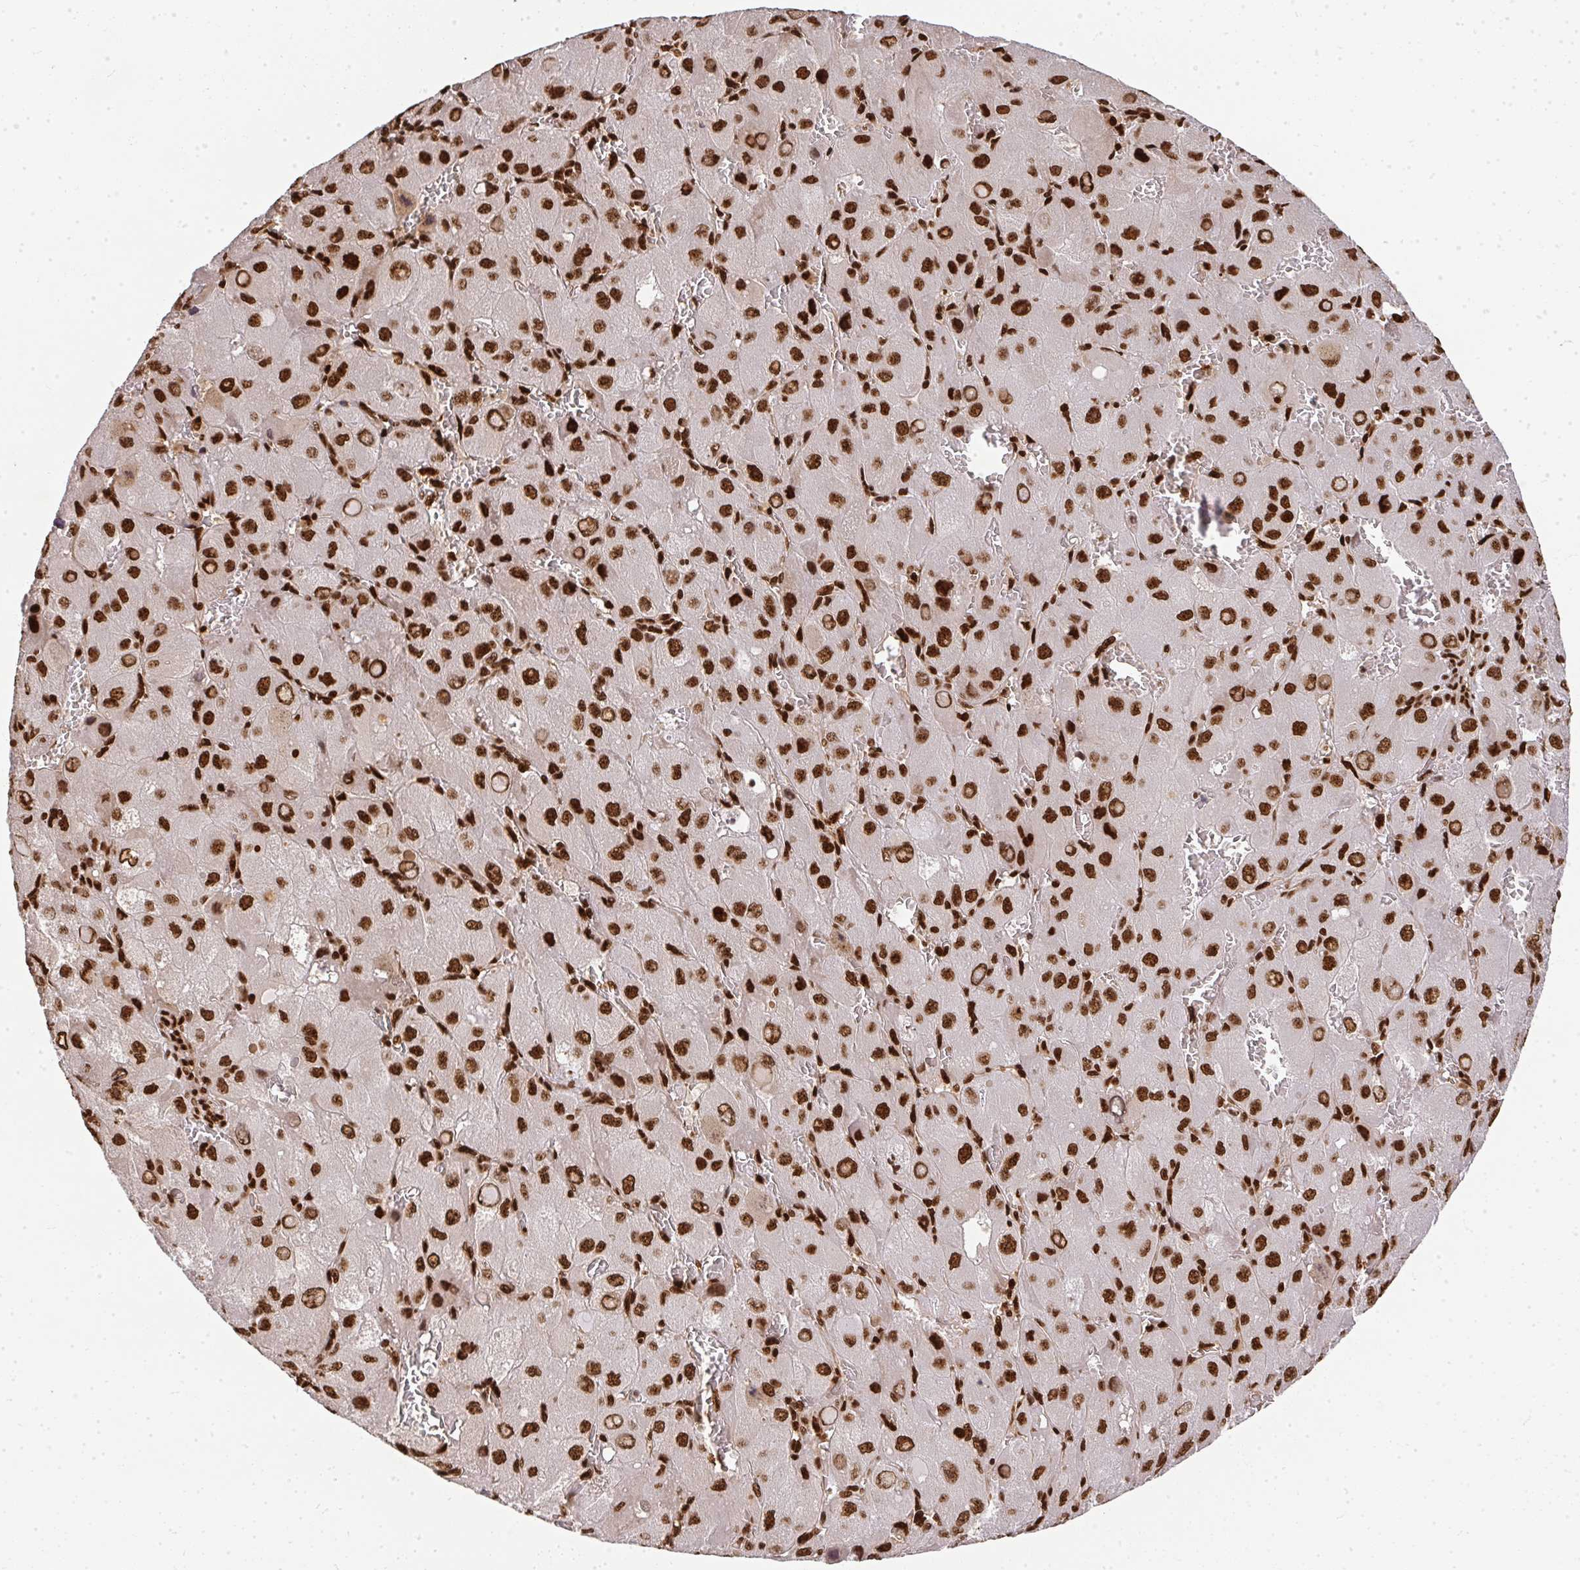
{"staining": {"intensity": "strong", "quantity": ">75%", "location": "nuclear"}, "tissue": "liver cancer", "cell_type": "Tumor cells", "image_type": "cancer", "snomed": [{"axis": "morphology", "description": "Carcinoma, Hepatocellular, NOS"}, {"axis": "topography", "description": "Liver"}], "caption": "Human liver cancer (hepatocellular carcinoma) stained with a protein marker shows strong staining in tumor cells.", "gene": "U2AF1", "patient": {"sex": "male", "age": 27}}